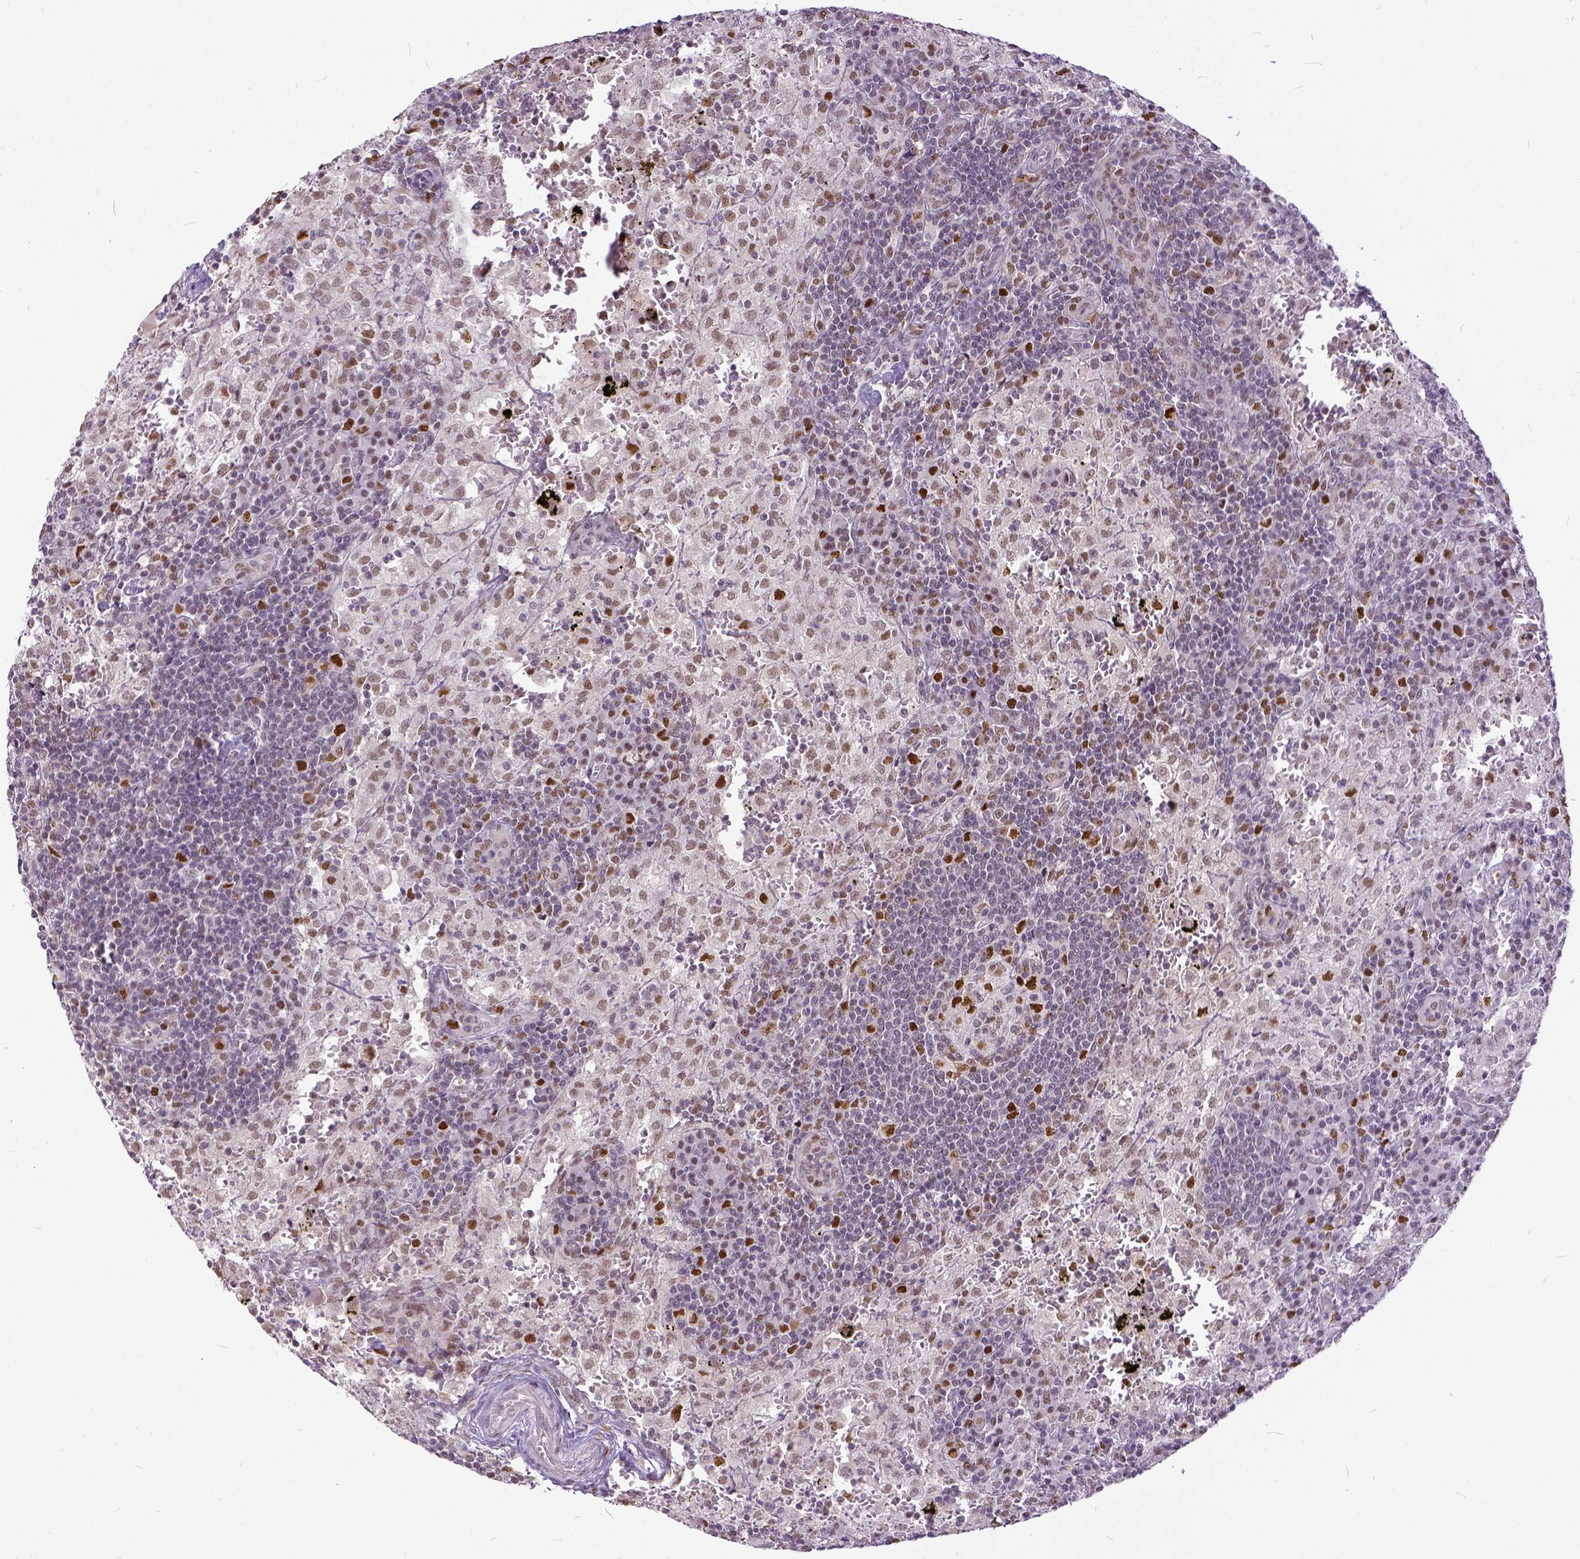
{"staining": {"intensity": "moderate", "quantity": "25%-75%", "location": "nuclear"}, "tissue": "lymph node", "cell_type": "Germinal center cells", "image_type": "normal", "snomed": [{"axis": "morphology", "description": "Normal tissue, NOS"}, {"axis": "topography", "description": "Lymph node"}], "caption": "A brown stain labels moderate nuclear staining of a protein in germinal center cells of unremarkable human lymph node. The staining is performed using DAB (3,3'-diaminobenzidine) brown chromogen to label protein expression. The nuclei are counter-stained blue using hematoxylin.", "gene": "ERCC1", "patient": {"sex": "male", "age": 62}}